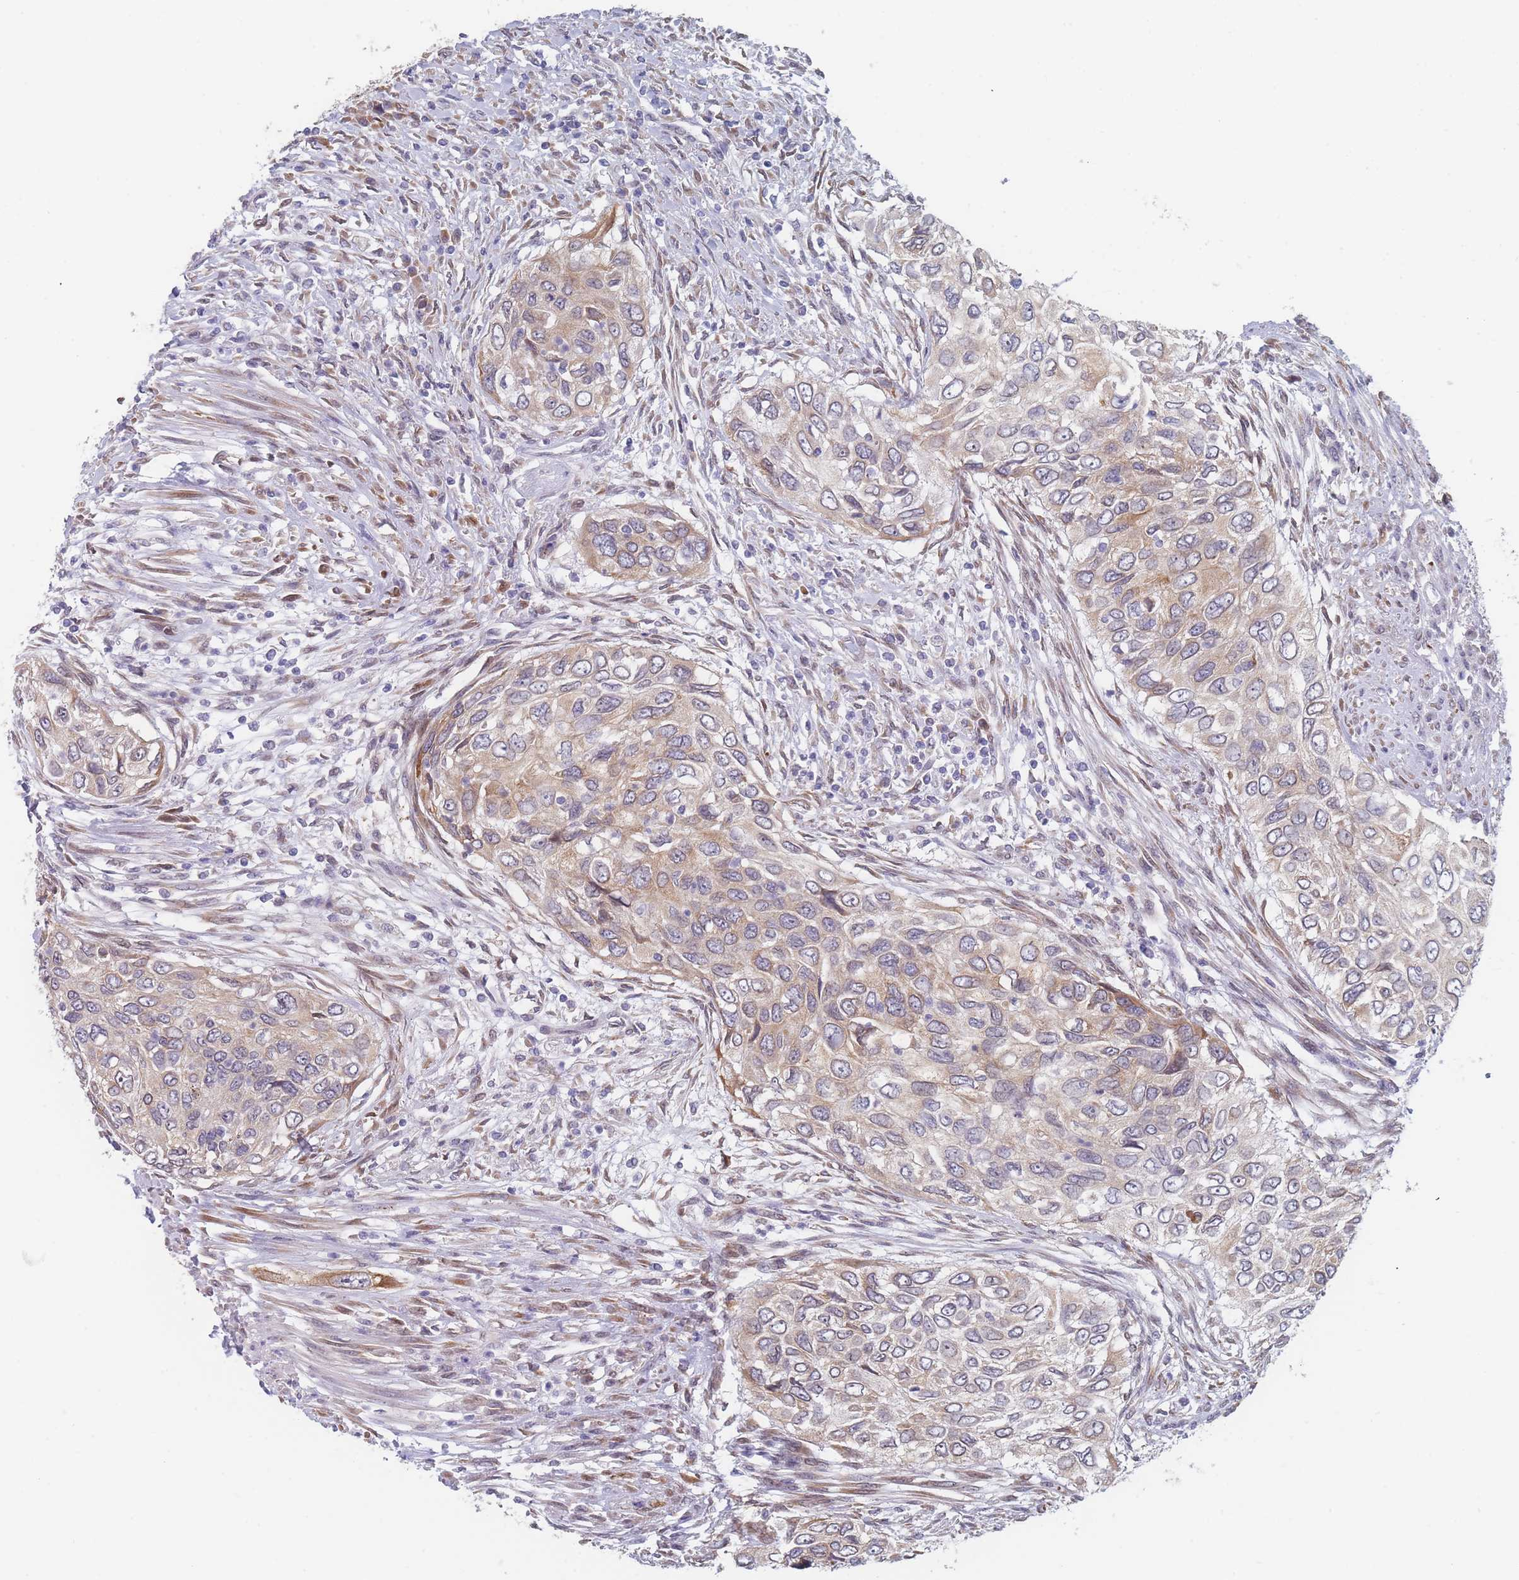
{"staining": {"intensity": "weak", "quantity": "25%-75%", "location": "cytoplasmic/membranous"}, "tissue": "urothelial cancer", "cell_type": "Tumor cells", "image_type": "cancer", "snomed": [{"axis": "morphology", "description": "Urothelial carcinoma, High grade"}, {"axis": "topography", "description": "Urinary bladder"}], "caption": "Tumor cells demonstrate low levels of weak cytoplasmic/membranous staining in approximately 25%-75% of cells in human urothelial carcinoma (high-grade). (brown staining indicates protein expression, while blue staining denotes nuclei).", "gene": "TMED10", "patient": {"sex": "female", "age": 60}}